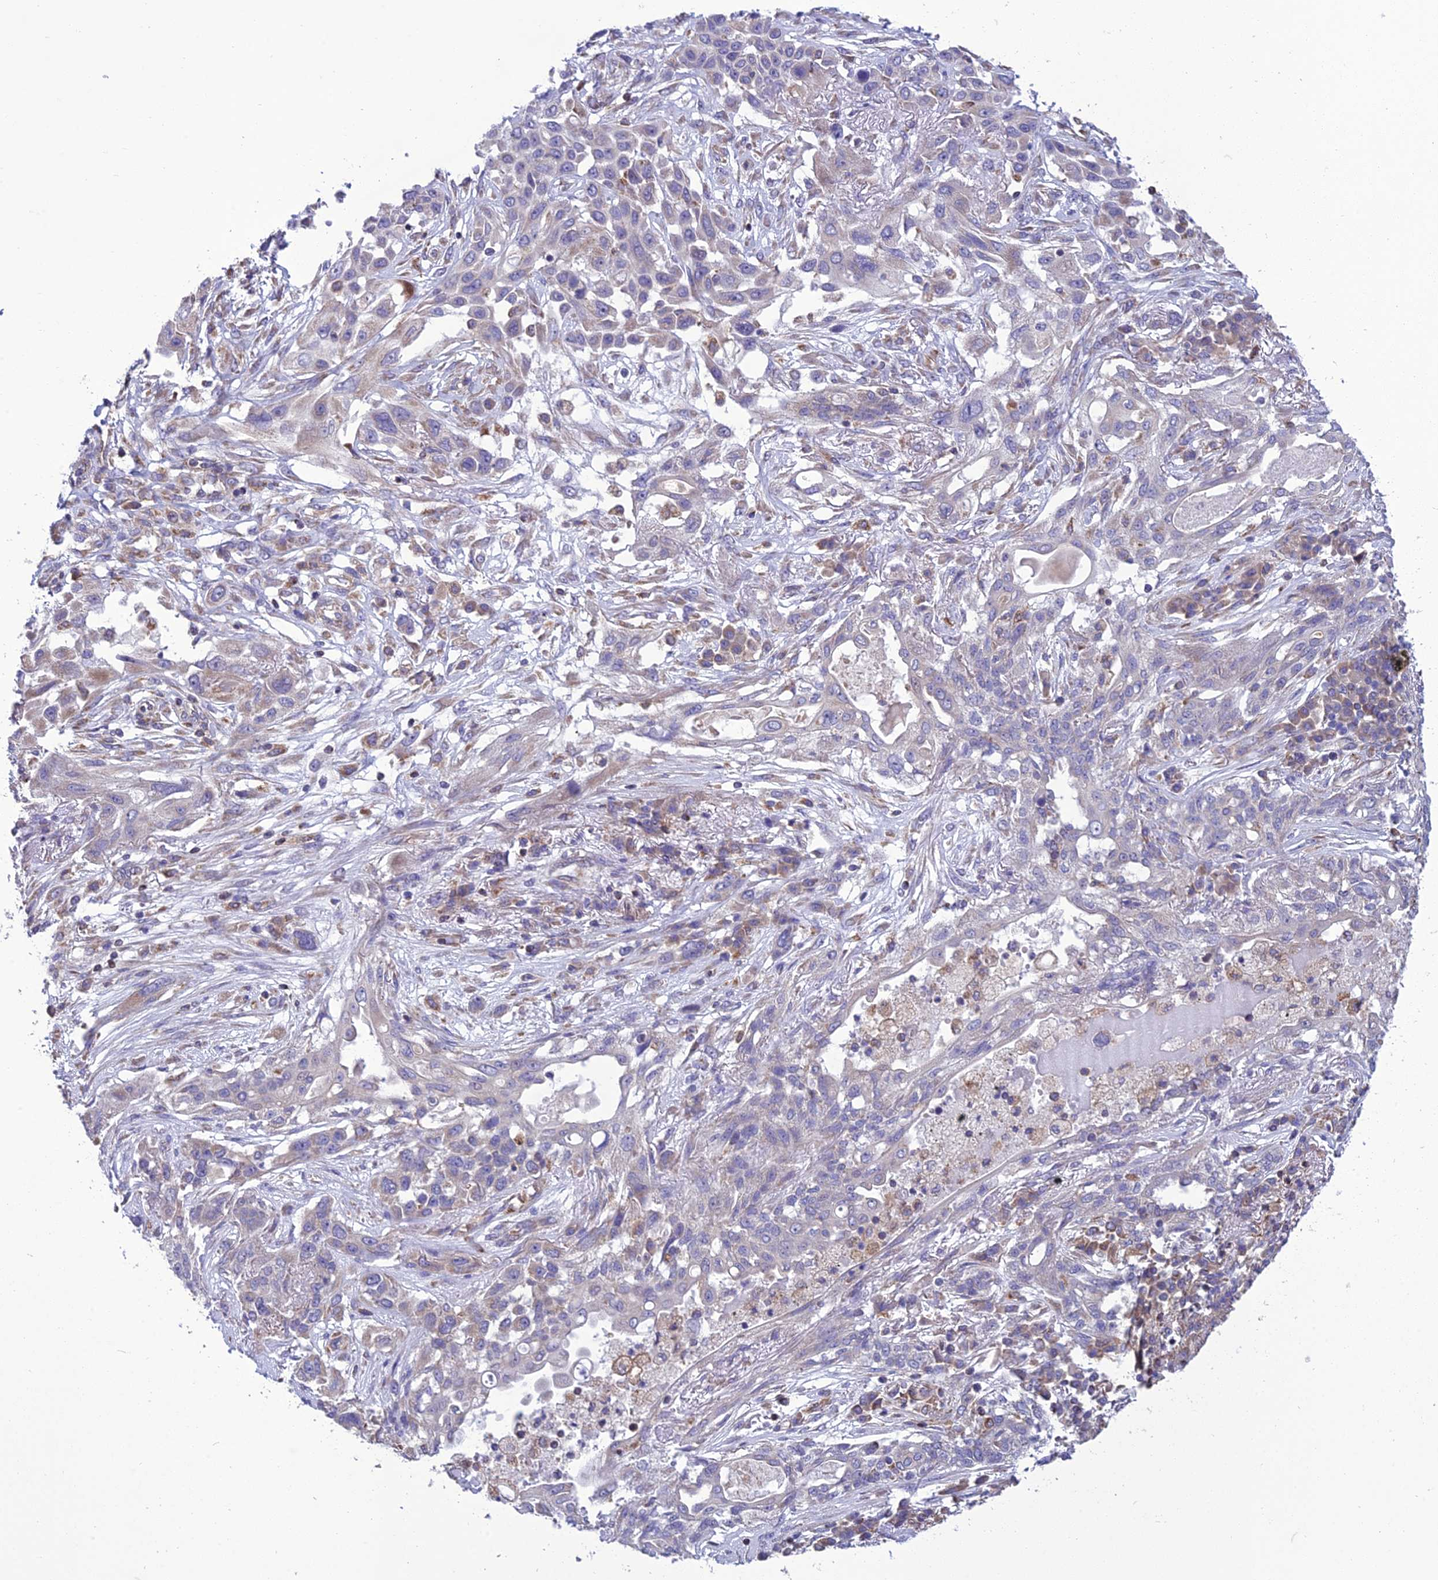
{"staining": {"intensity": "weak", "quantity": "<25%", "location": "cytoplasmic/membranous"}, "tissue": "lung cancer", "cell_type": "Tumor cells", "image_type": "cancer", "snomed": [{"axis": "morphology", "description": "Squamous cell carcinoma, NOS"}, {"axis": "topography", "description": "Lung"}], "caption": "Immunohistochemistry of human lung cancer (squamous cell carcinoma) demonstrates no expression in tumor cells. The staining is performed using DAB brown chromogen with nuclei counter-stained in using hematoxylin.", "gene": "GIMAP1", "patient": {"sex": "female", "age": 70}}